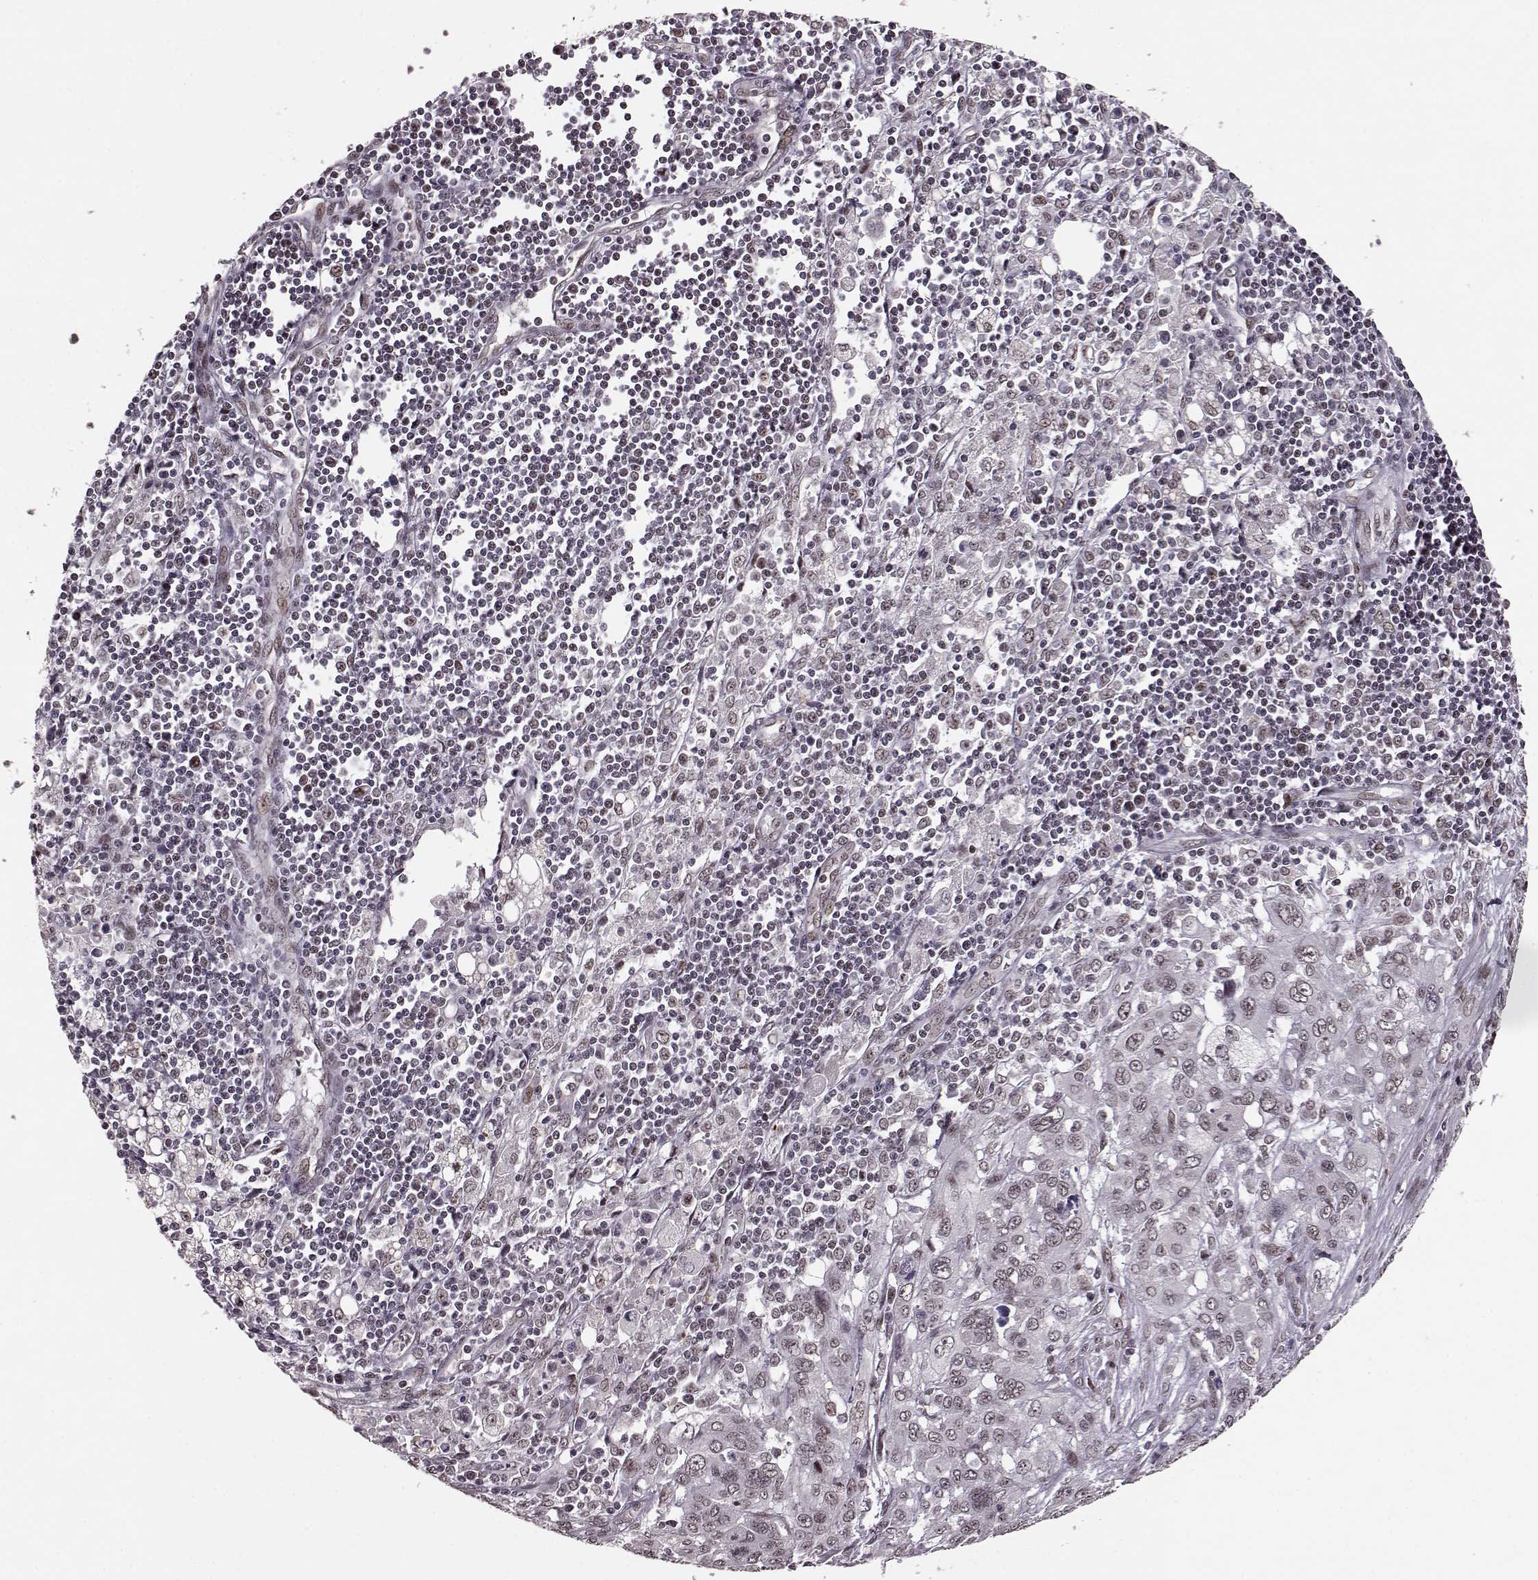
{"staining": {"intensity": "negative", "quantity": "none", "location": "none"}, "tissue": "pancreatic cancer", "cell_type": "Tumor cells", "image_type": "cancer", "snomed": [{"axis": "morphology", "description": "Adenocarcinoma, NOS"}, {"axis": "topography", "description": "Pancreas"}], "caption": "Pancreatic cancer (adenocarcinoma) was stained to show a protein in brown. There is no significant positivity in tumor cells. (Brightfield microscopy of DAB (3,3'-diaminobenzidine) immunohistochemistry at high magnification).", "gene": "RRAGD", "patient": {"sex": "male", "age": 47}}